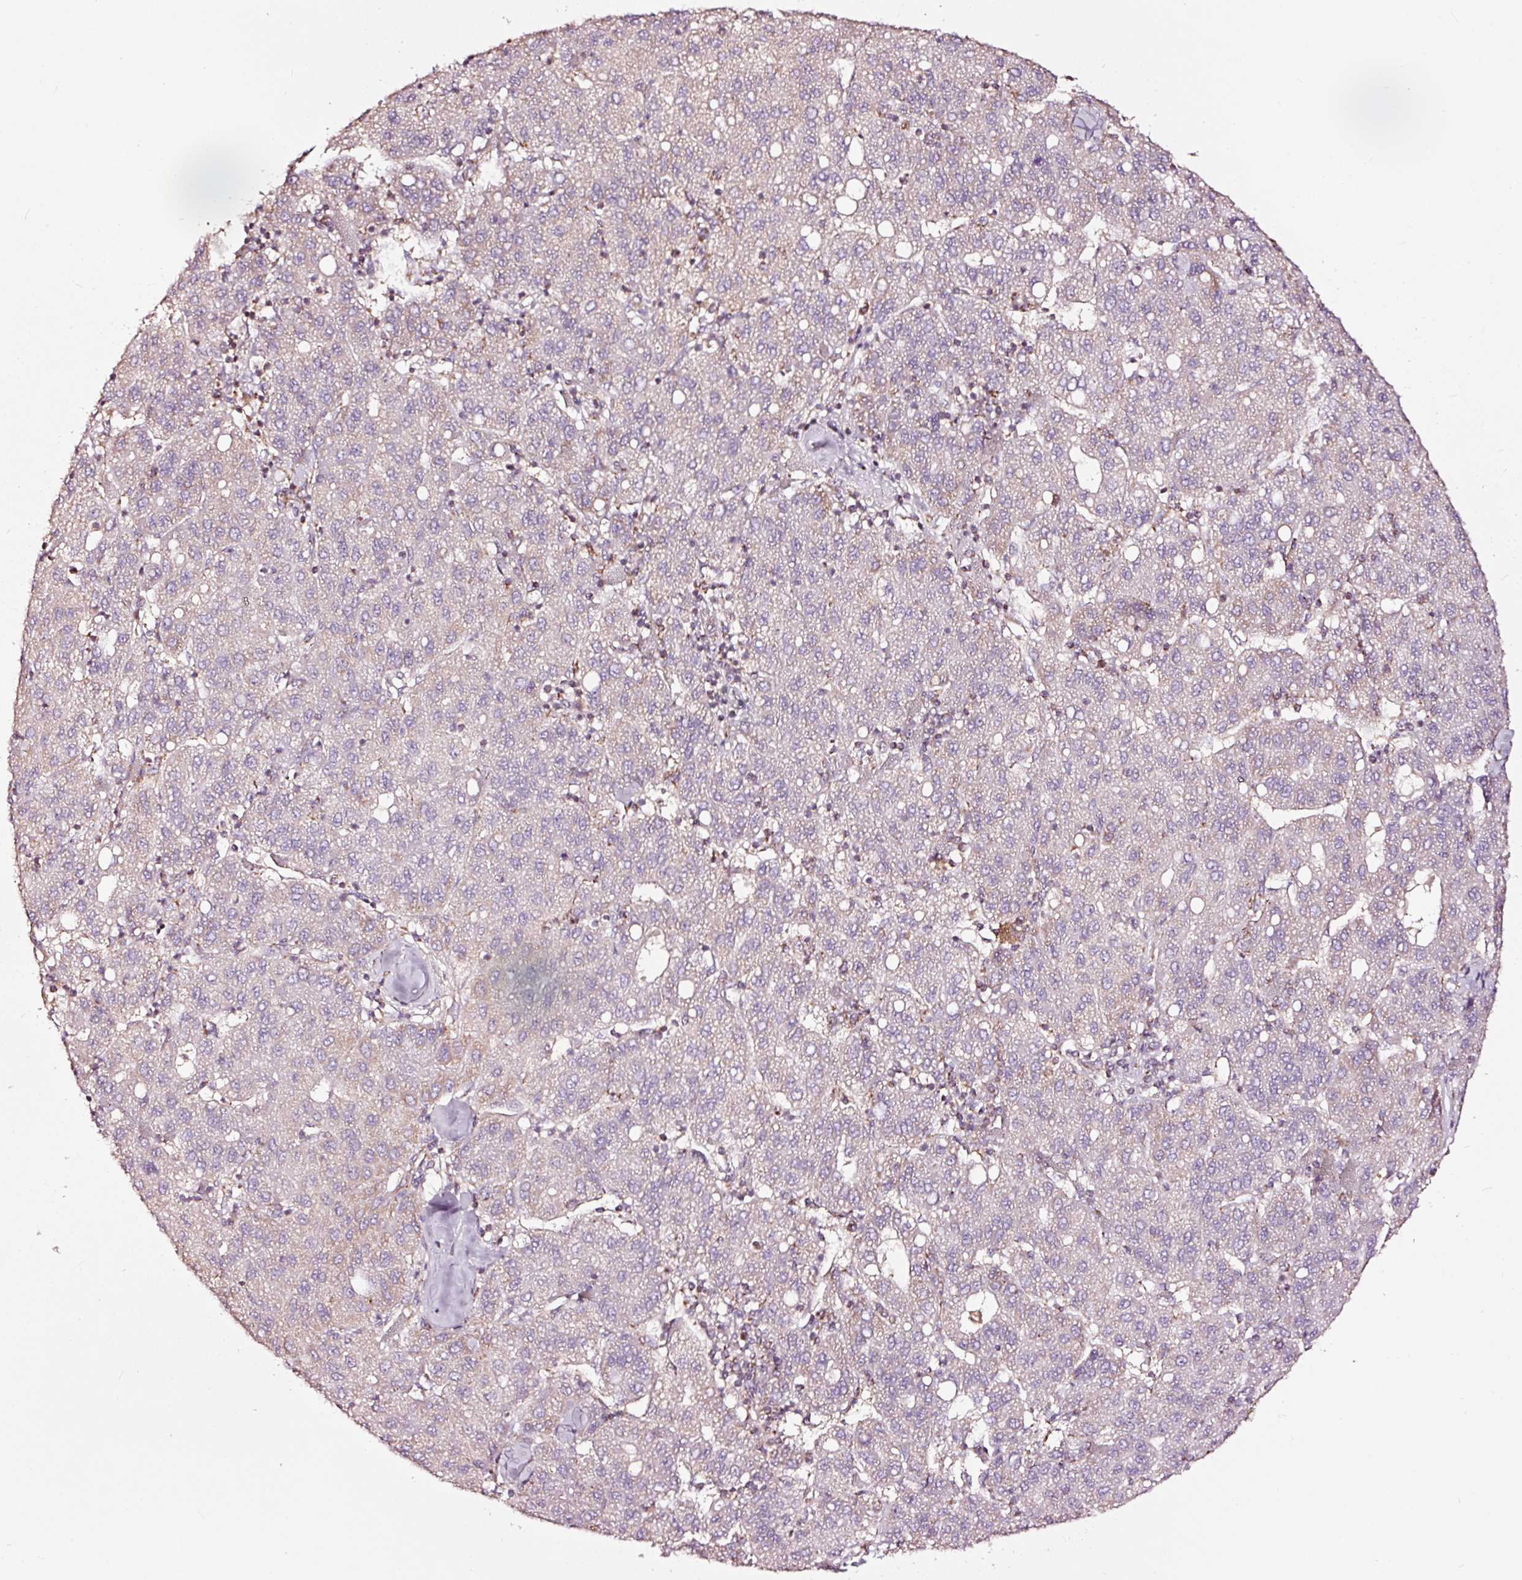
{"staining": {"intensity": "weak", "quantity": "25%-75%", "location": "cytoplasmic/membranous"}, "tissue": "liver cancer", "cell_type": "Tumor cells", "image_type": "cancer", "snomed": [{"axis": "morphology", "description": "Carcinoma, Hepatocellular, NOS"}, {"axis": "topography", "description": "Liver"}], "caption": "A micrograph of human liver cancer (hepatocellular carcinoma) stained for a protein shows weak cytoplasmic/membranous brown staining in tumor cells.", "gene": "TPM1", "patient": {"sex": "male", "age": 65}}